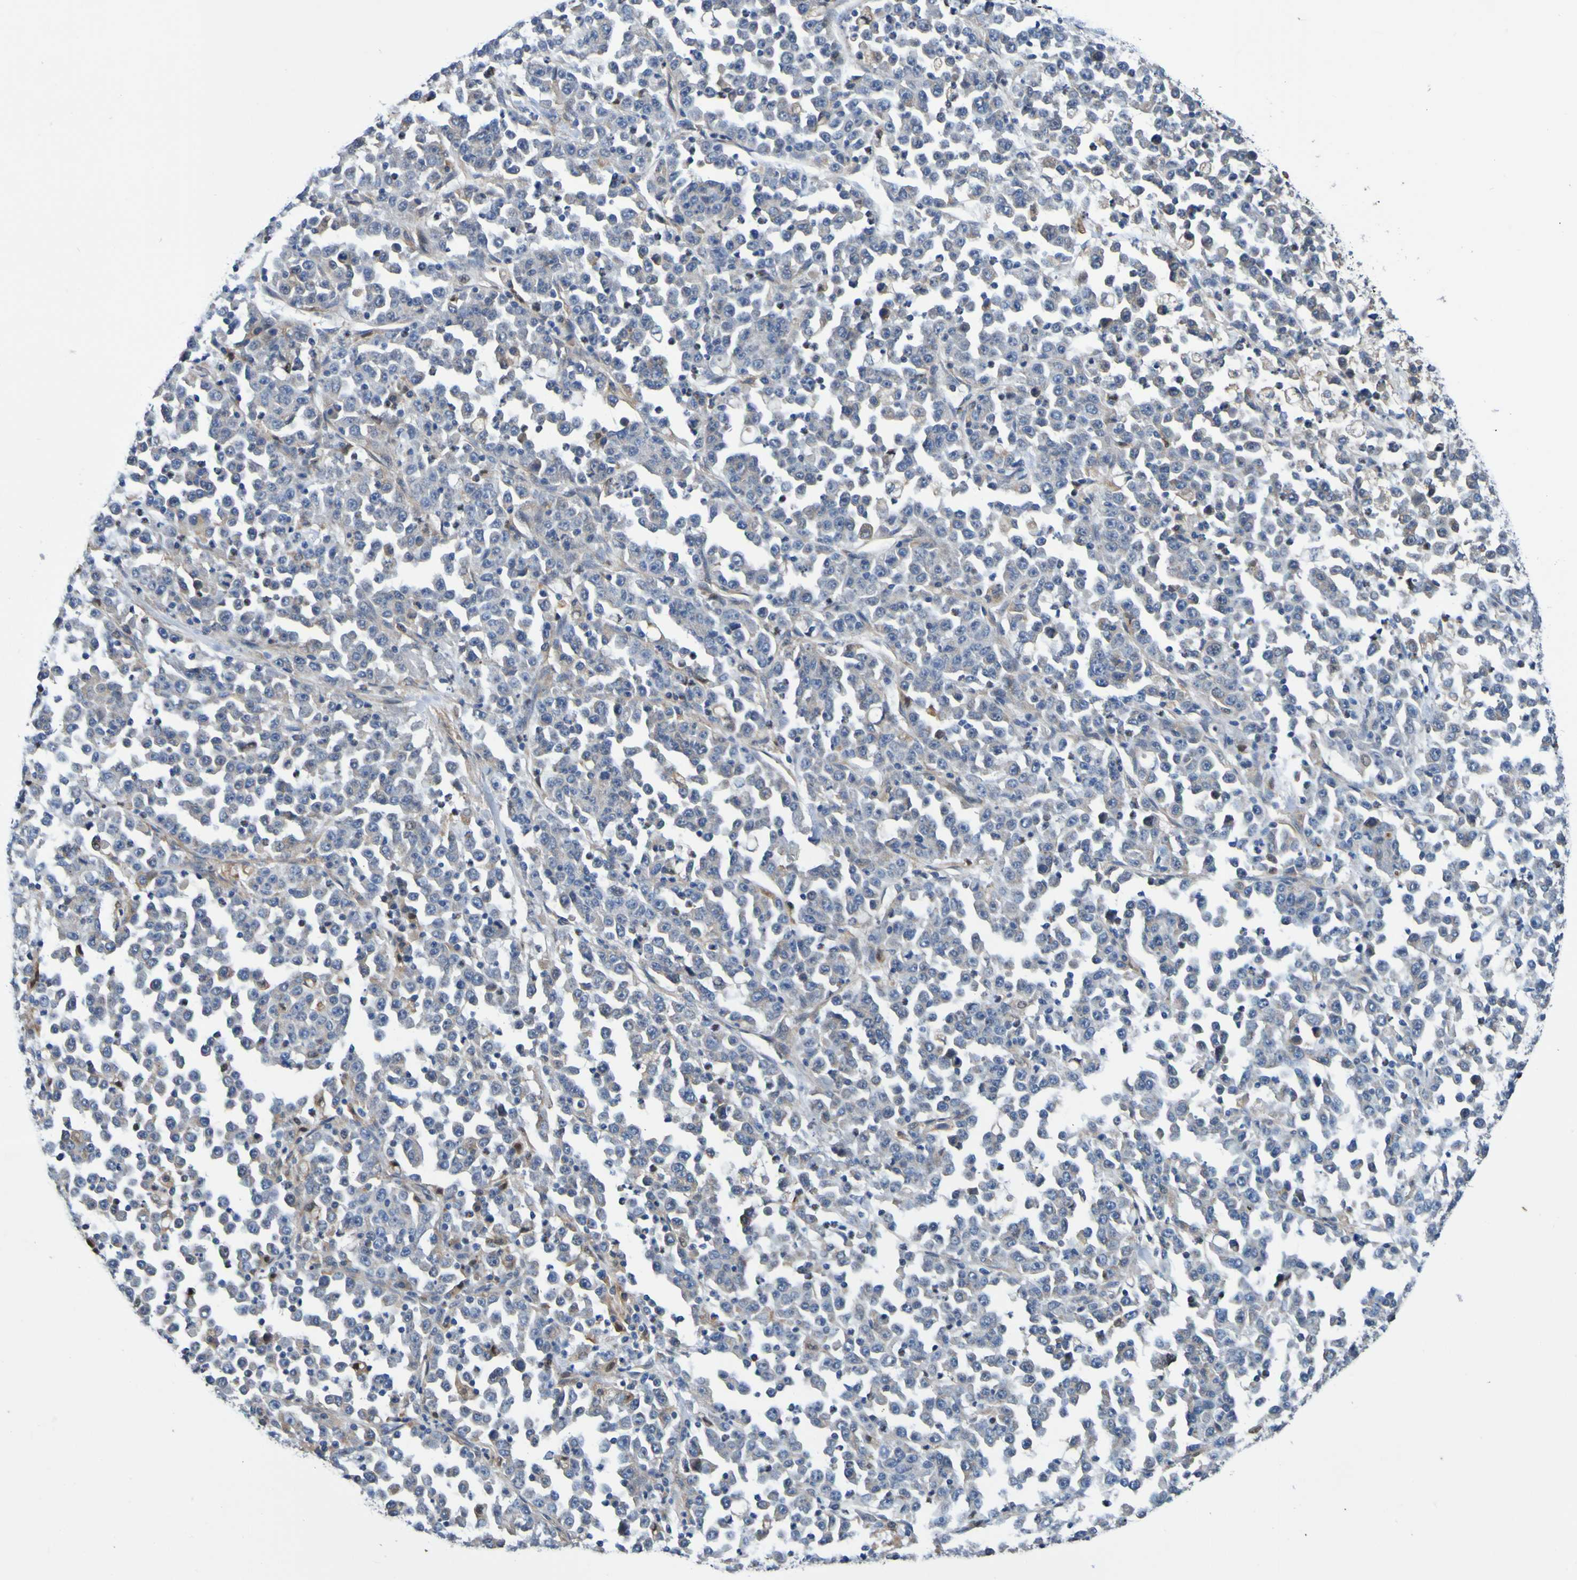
{"staining": {"intensity": "weak", "quantity": ">75%", "location": "cytoplasmic/membranous"}, "tissue": "stomach cancer", "cell_type": "Tumor cells", "image_type": "cancer", "snomed": [{"axis": "morphology", "description": "Normal tissue, NOS"}, {"axis": "morphology", "description": "Adenocarcinoma, NOS"}, {"axis": "topography", "description": "Stomach, upper"}, {"axis": "topography", "description": "Stomach"}], "caption": "The immunohistochemical stain highlights weak cytoplasmic/membranous positivity in tumor cells of adenocarcinoma (stomach) tissue.", "gene": "METAP2", "patient": {"sex": "male", "age": 59}}